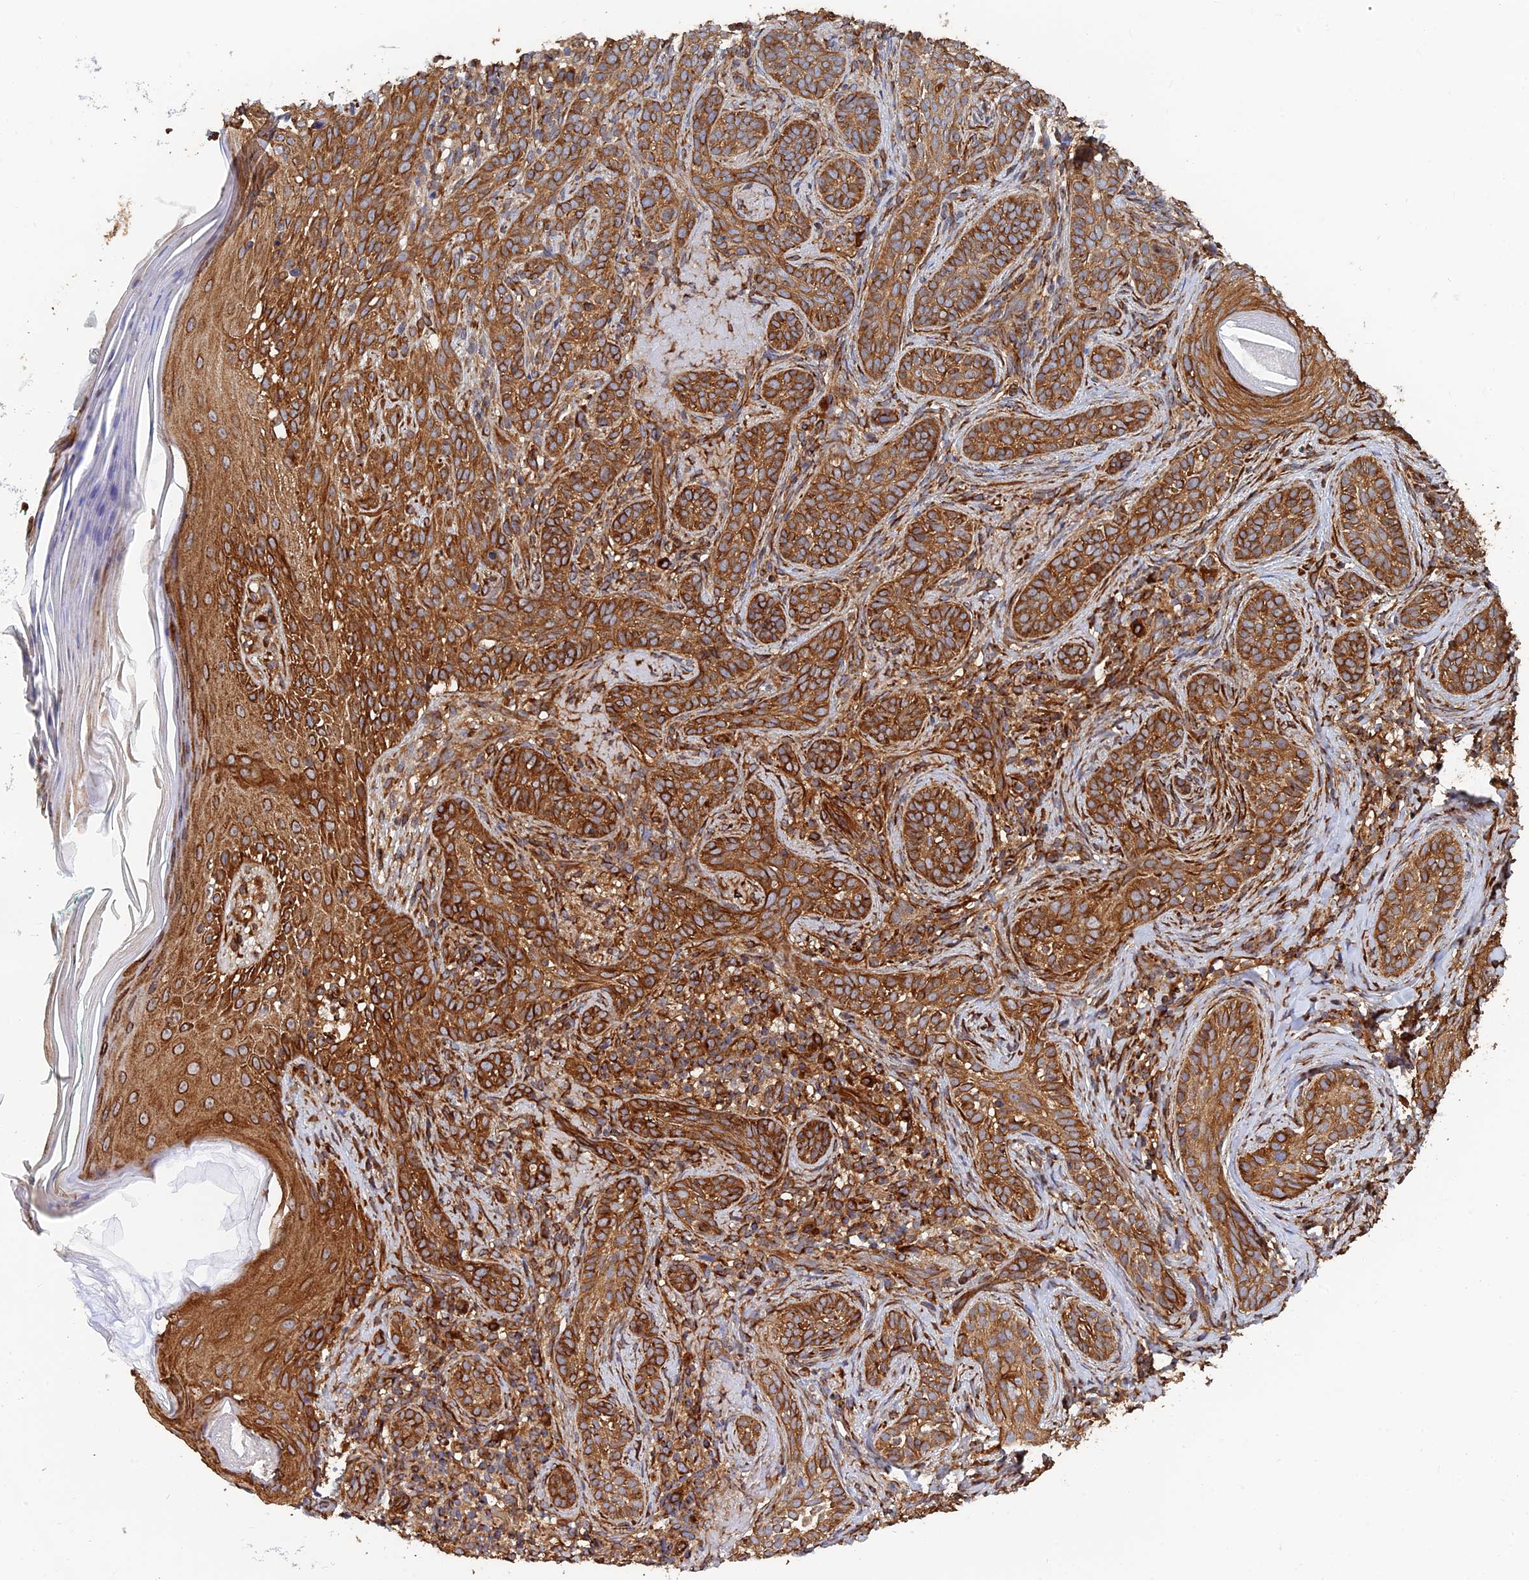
{"staining": {"intensity": "strong", "quantity": ">75%", "location": "cytoplasmic/membranous"}, "tissue": "skin cancer", "cell_type": "Tumor cells", "image_type": "cancer", "snomed": [{"axis": "morphology", "description": "Basal cell carcinoma"}, {"axis": "topography", "description": "Skin"}], "caption": "Protein staining of skin cancer (basal cell carcinoma) tissue displays strong cytoplasmic/membranous expression in approximately >75% of tumor cells.", "gene": "WBP11", "patient": {"sex": "male", "age": 71}}